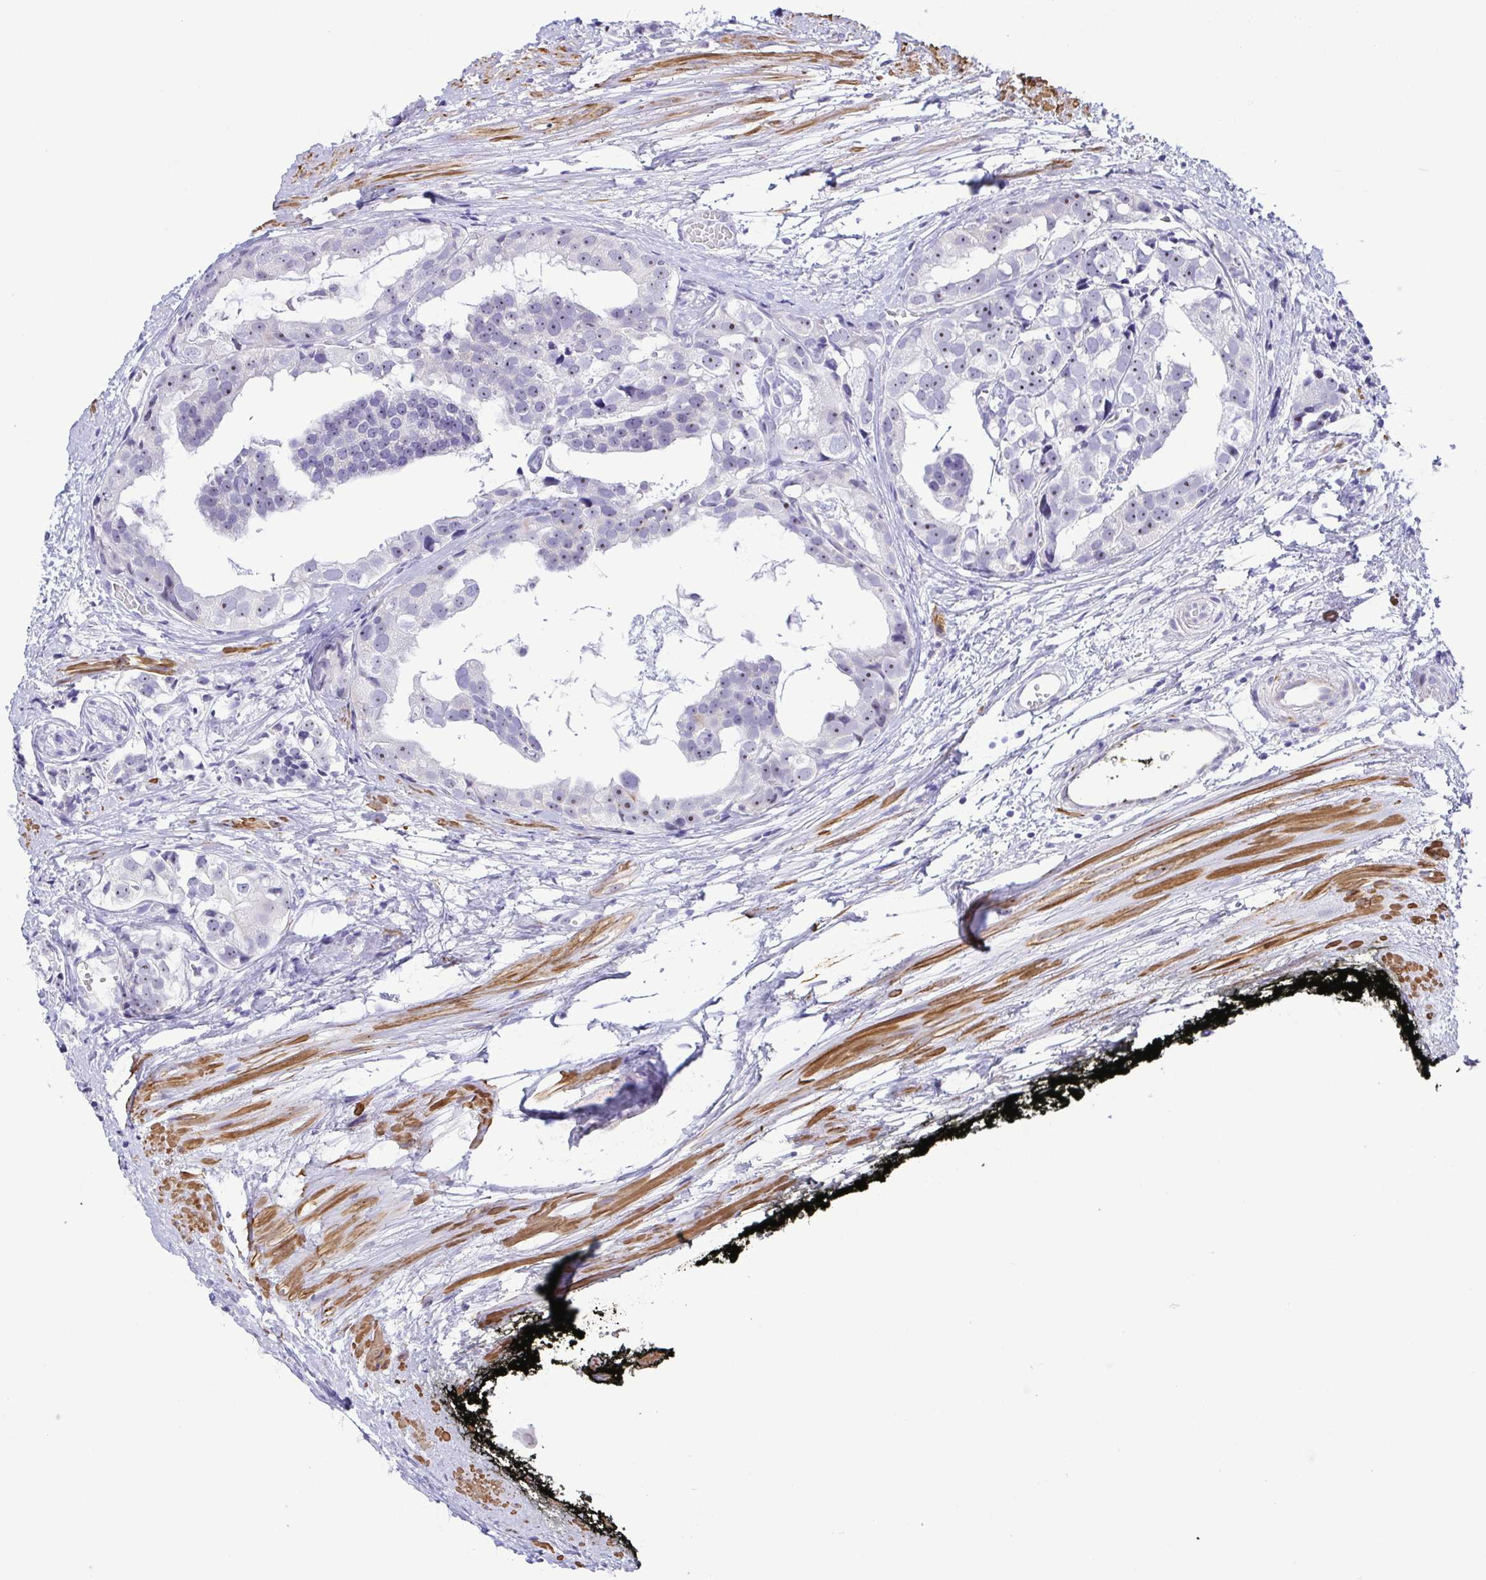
{"staining": {"intensity": "moderate", "quantity": "<25%", "location": "nuclear"}, "tissue": "prostate cancer", "cell_type": "Tumor cells", "image_type": "cancer", "snomed": [{"axis": "morphology", "description": "Adenocarcinoma, High grade"}, {"axis": "topography", "description": "Prostate"}], "caption": "Protein expression analysis of human prostate cancer reveals moderate nuclear staining in approximately <25% of tumor cells.", "gene": "MYL7", "patient": {"sex": "male", "age": 71}}